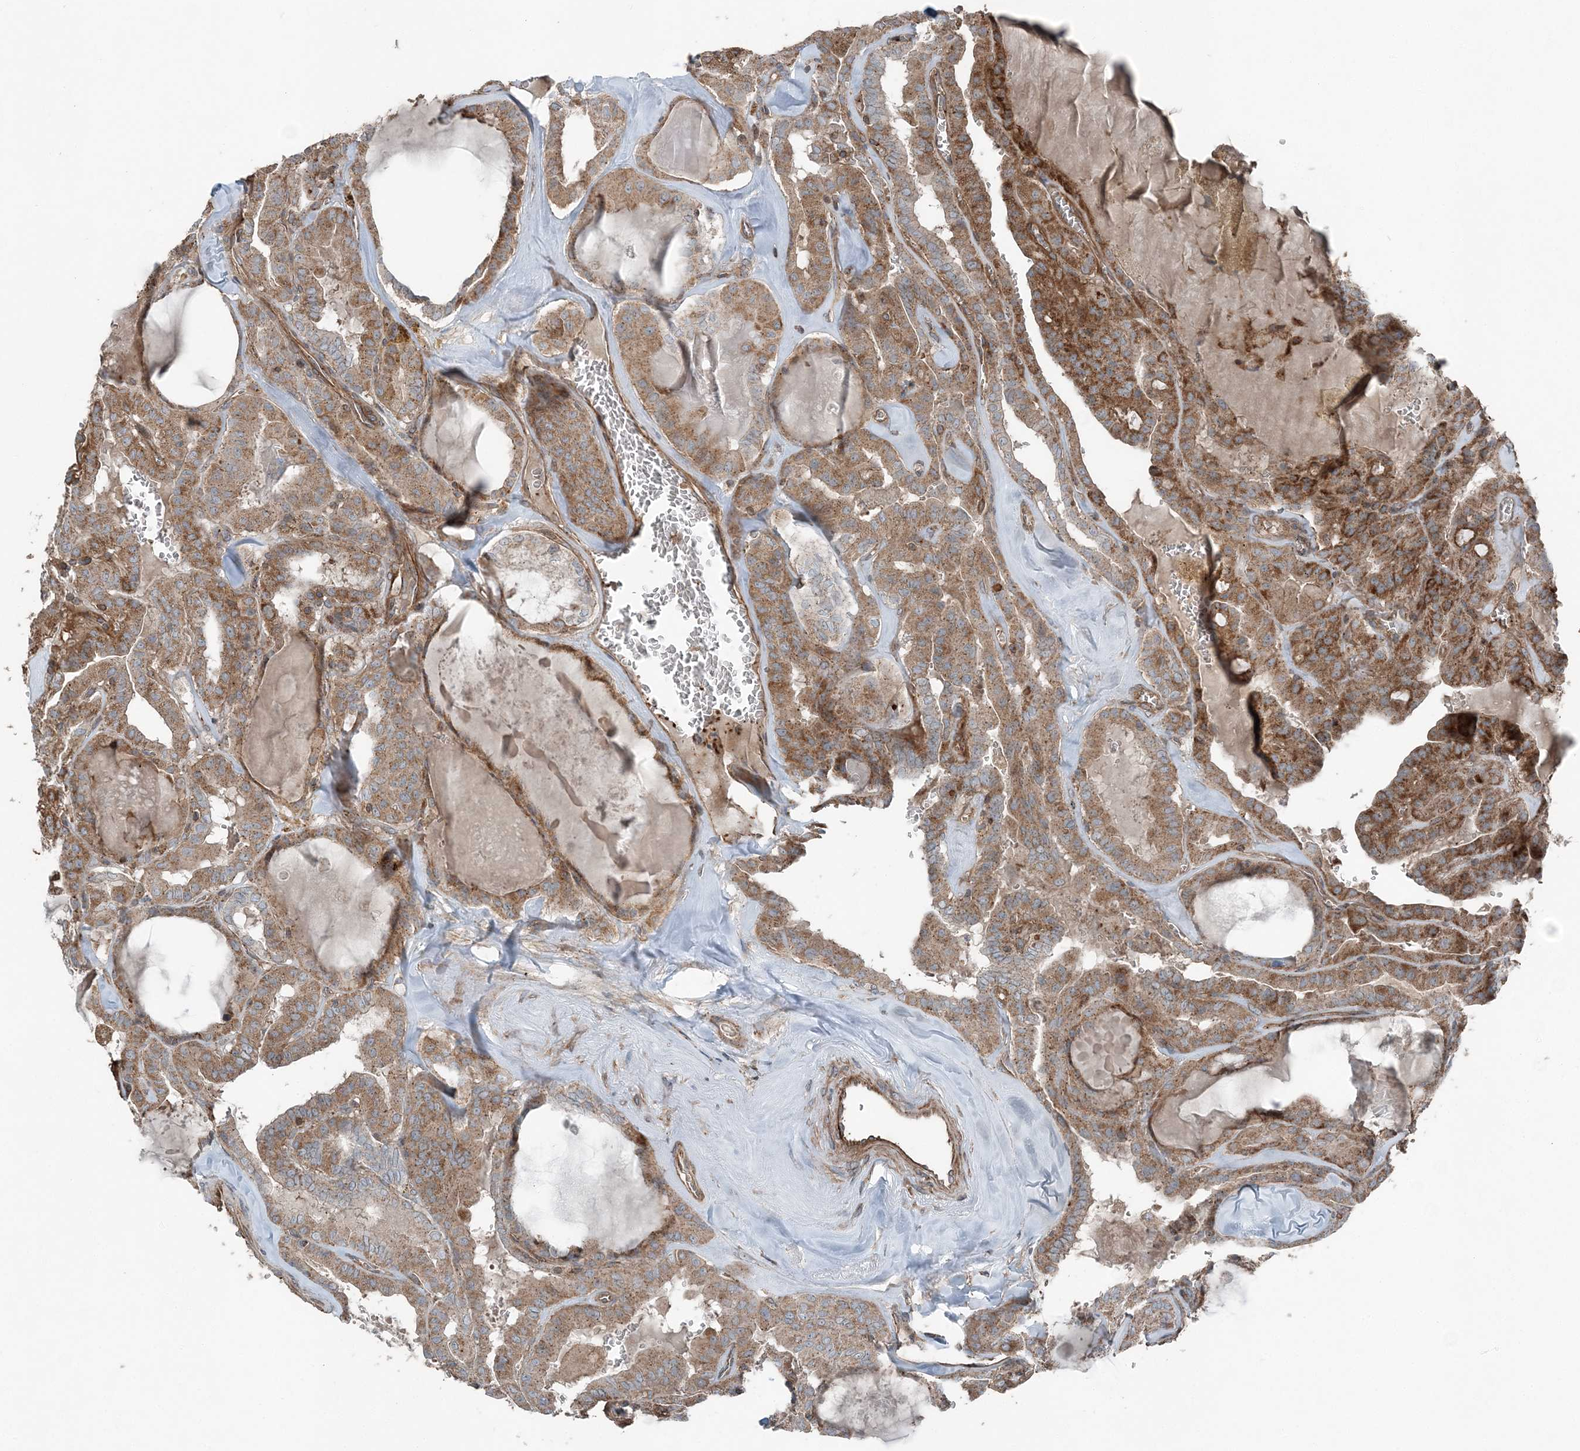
{"staining": {"intensity": "moderate", "quantity": ">75%", "location": "cytoplasmic/membranous"}, "tissue": "thyroid cancer", "cell_type": "Tumor cells", "image_type": "cancer", "snomed": [{"axis": "morphology", "description": "Papillary adenocarcinoma, NOS"}, {"axis": "topography", "description": "Thyroid gland"}], "caption": "About >75% of tumor cells in human thyroid cancer display moderate cytoplasmic/membranous protein expression as visualized by brown immunohistochemical staining.", "gene": "KY", "patient": {"sex": "male", "age": 52}}